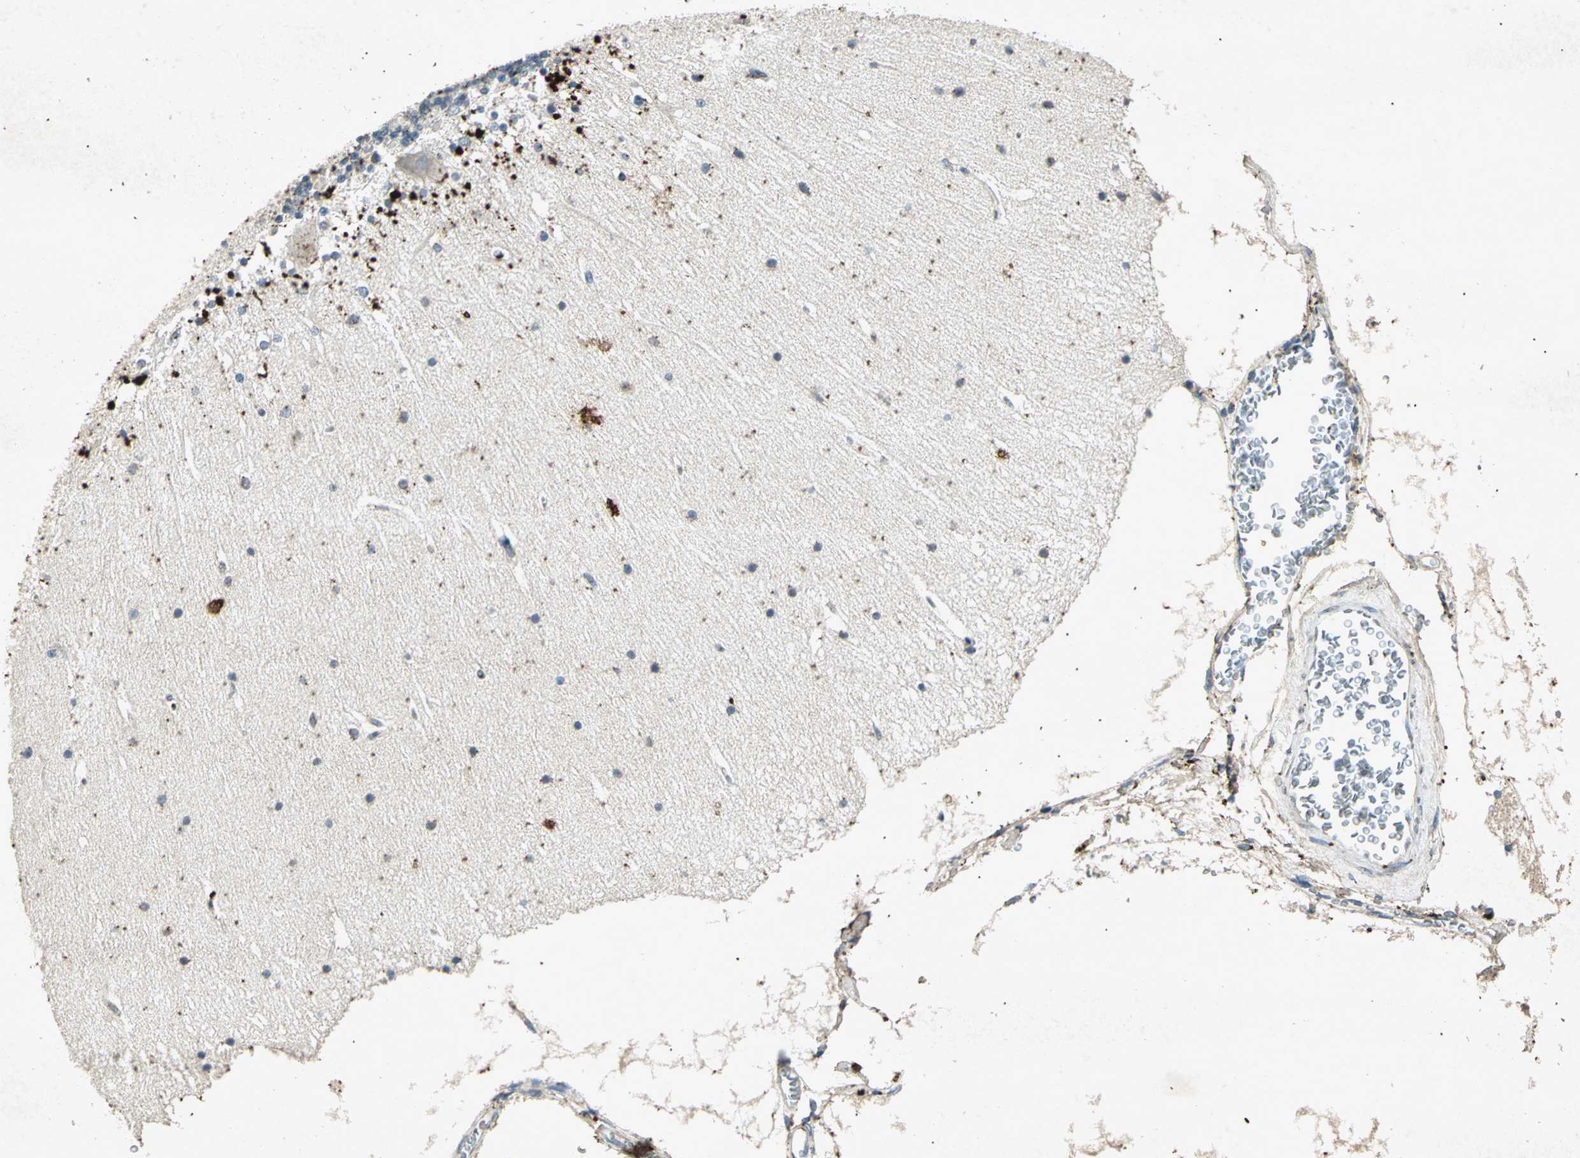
{"staining": {"intensity": "negative", "quantity": "none", "location": "none"}, "tissue": "cerebellum", "cell_type": "Cells in granular layer", "image_type": "normal", "snomed": [{"axis": "morphology", "description": "Normal tissue, NOS"}, {"axis": "topography", "description": "Cerebellum"}], "caption": "Cells in granular layer show no significant expression in normal cerebellum. Brightfield microscopy of immunohistochemistry stained with DAB (brown) and hematoxylin (blue), captured at high magnification.", "gene": "PSEN1", "patient": {"sex": "female", "age": 19}}